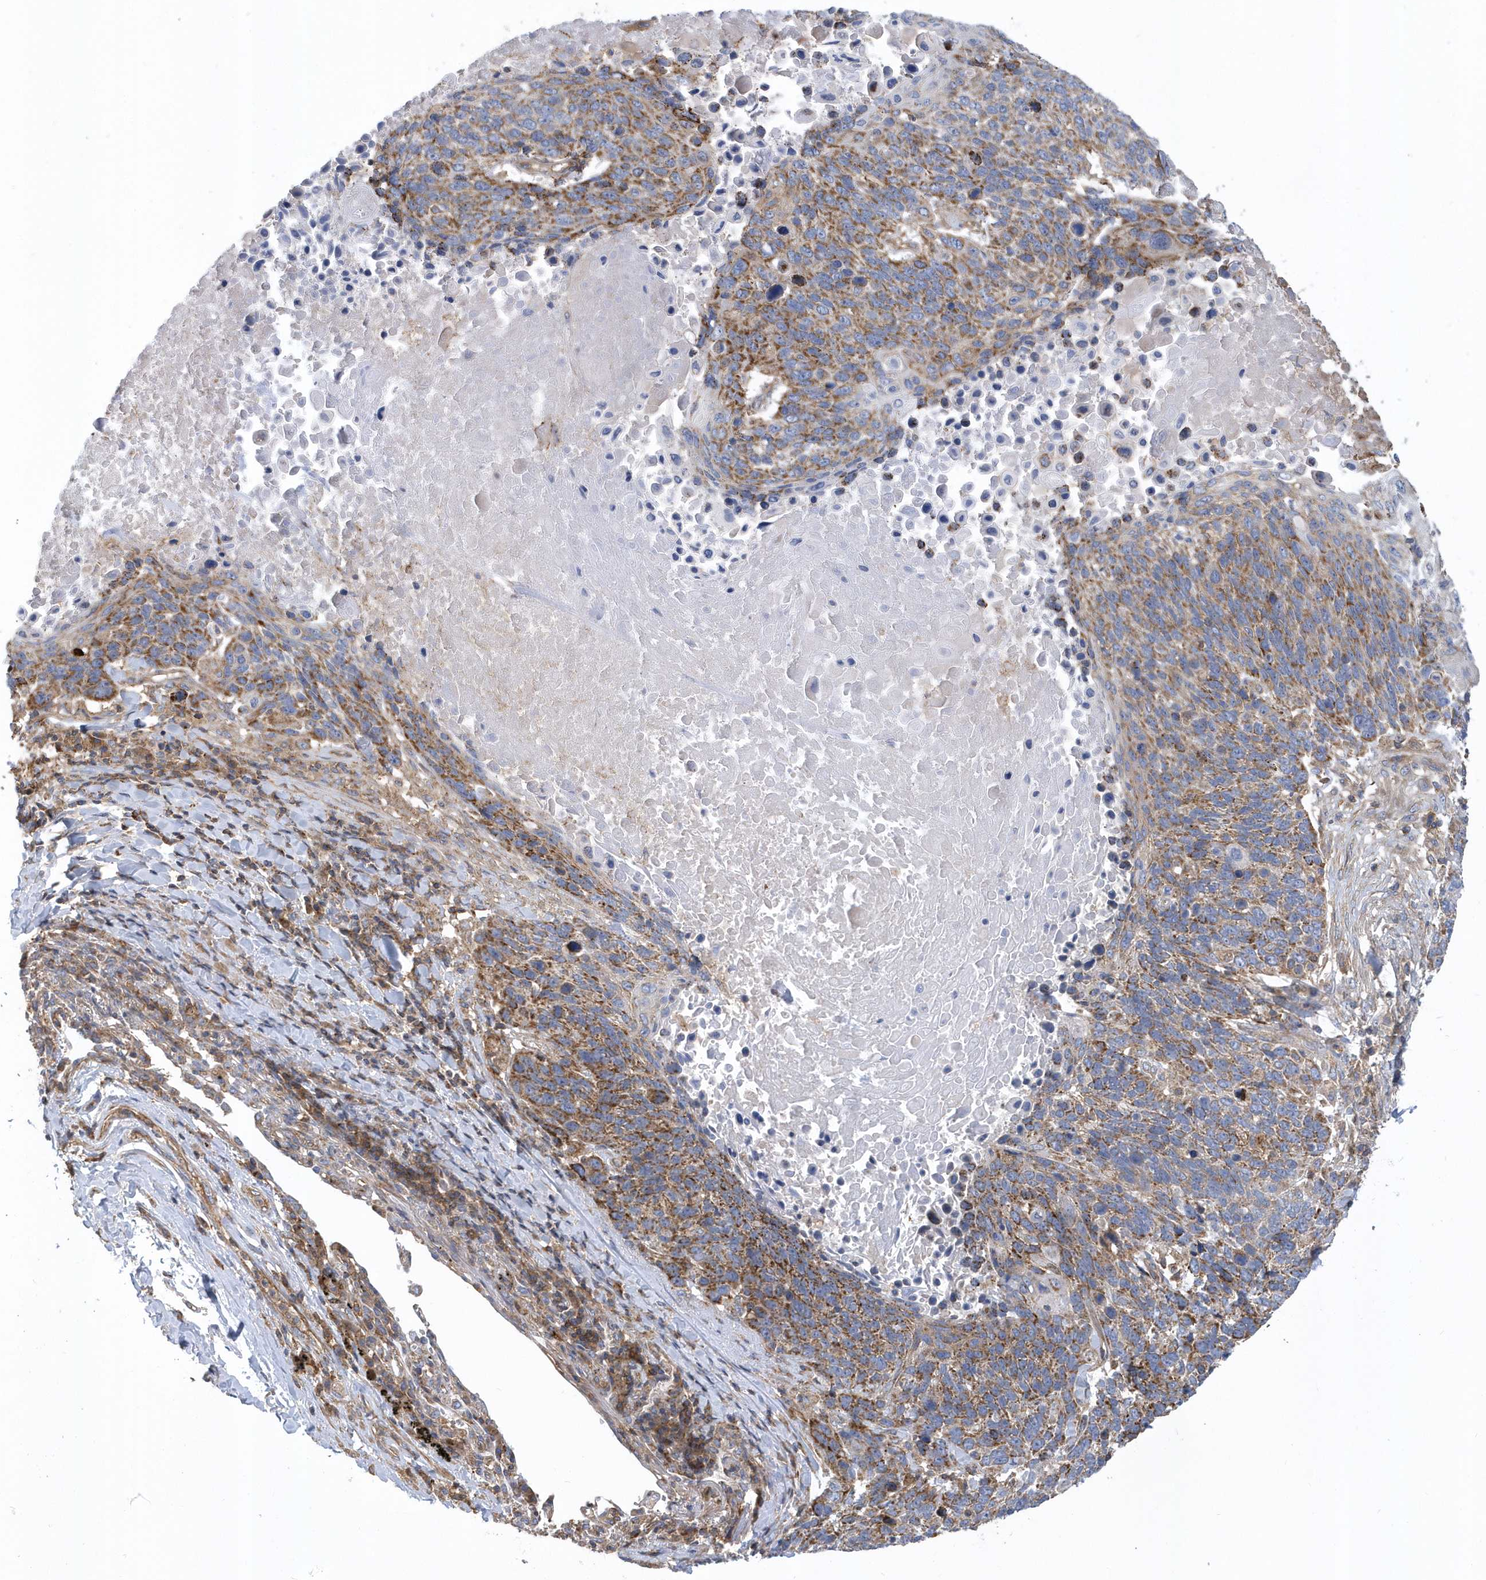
{"staining": {"intensity": "moderate", "quantity": ">75%", "location": "cytoplasmic/membranous"}, "tissue": "lung cancer", "cell_type": "Tumor cells", "image_type": "cancer", "snomed": [{"axis": "morphology", "description": "Squamous cell carcinoma, NOS"}, {"axis": "topography", "description": "Lung"}], "caption": "Immunohistochemical staining of lung cancer (squamous cell carcinoma) exhibits moderate cytoplasmic/membranous protein positivity in approximately >75% of tumor cells. (Stains: DAB in brown, nuclei in blue, Microscopy: brightfield microscopy at high magnification).", "gene": "TRAIP", "patient": {"sex": "male", "age": 66}}